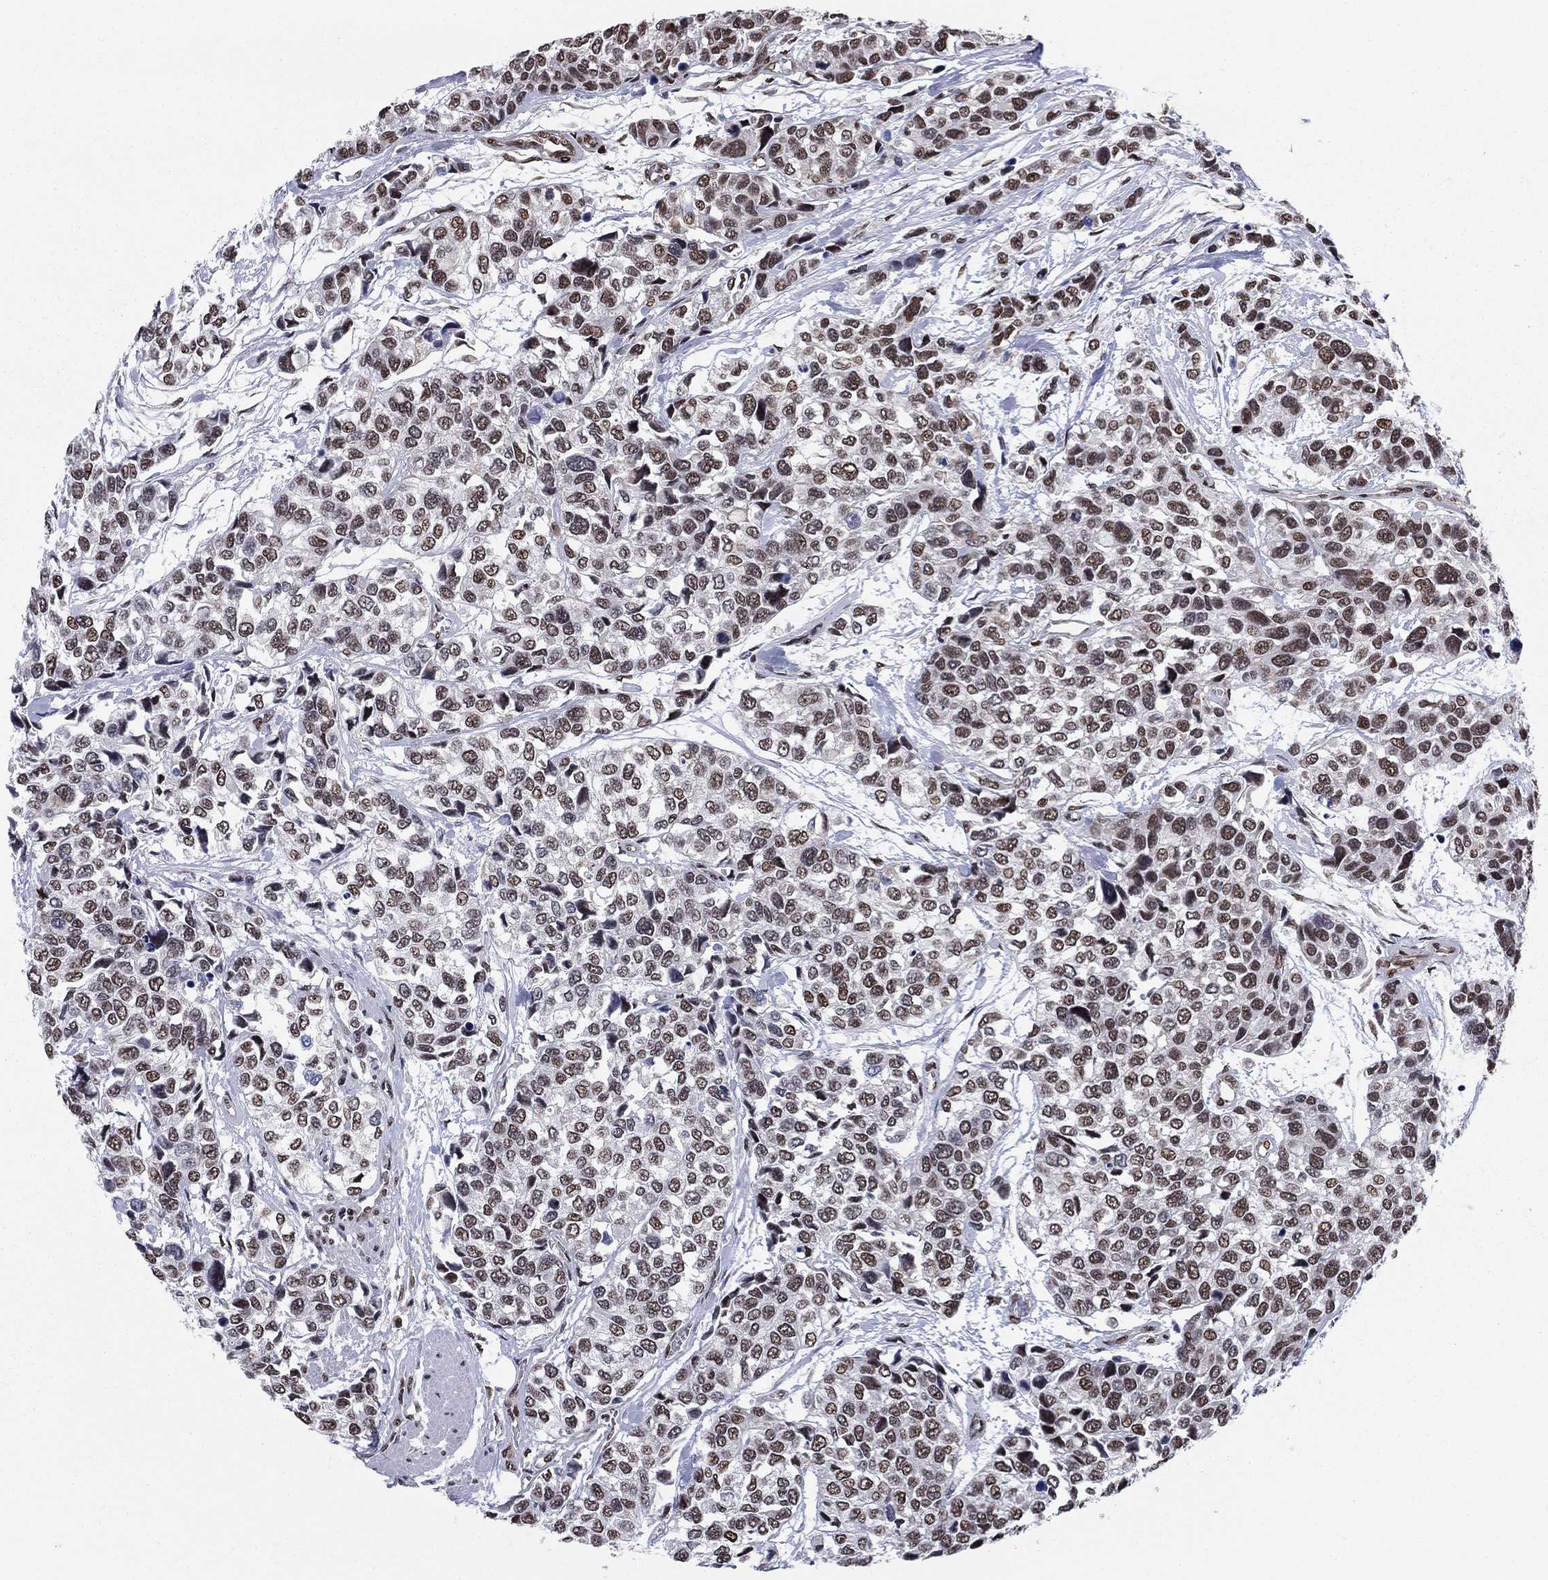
{"staining": {"intensity": "moderate", "quantity": ">75%", "location": "nuclear"}, "tissue": "urothelial cancer", "cell_type": "Tumor cells", "image_type": "cancer", "snomed": [{"axis": "morphology", "description": "Urothelial carcinoma, High grade"}, {"axis": "topography", "description": "Urinary bladder"}], "caption": "Approximately >75% of tumor cells in high-grade urothelial carcinoma display moderate nuclear protein staining as visualized by brown immunohistochemical staining.", "gene": "N4BP2", "patient": {"sex": "male", "age": 77}}